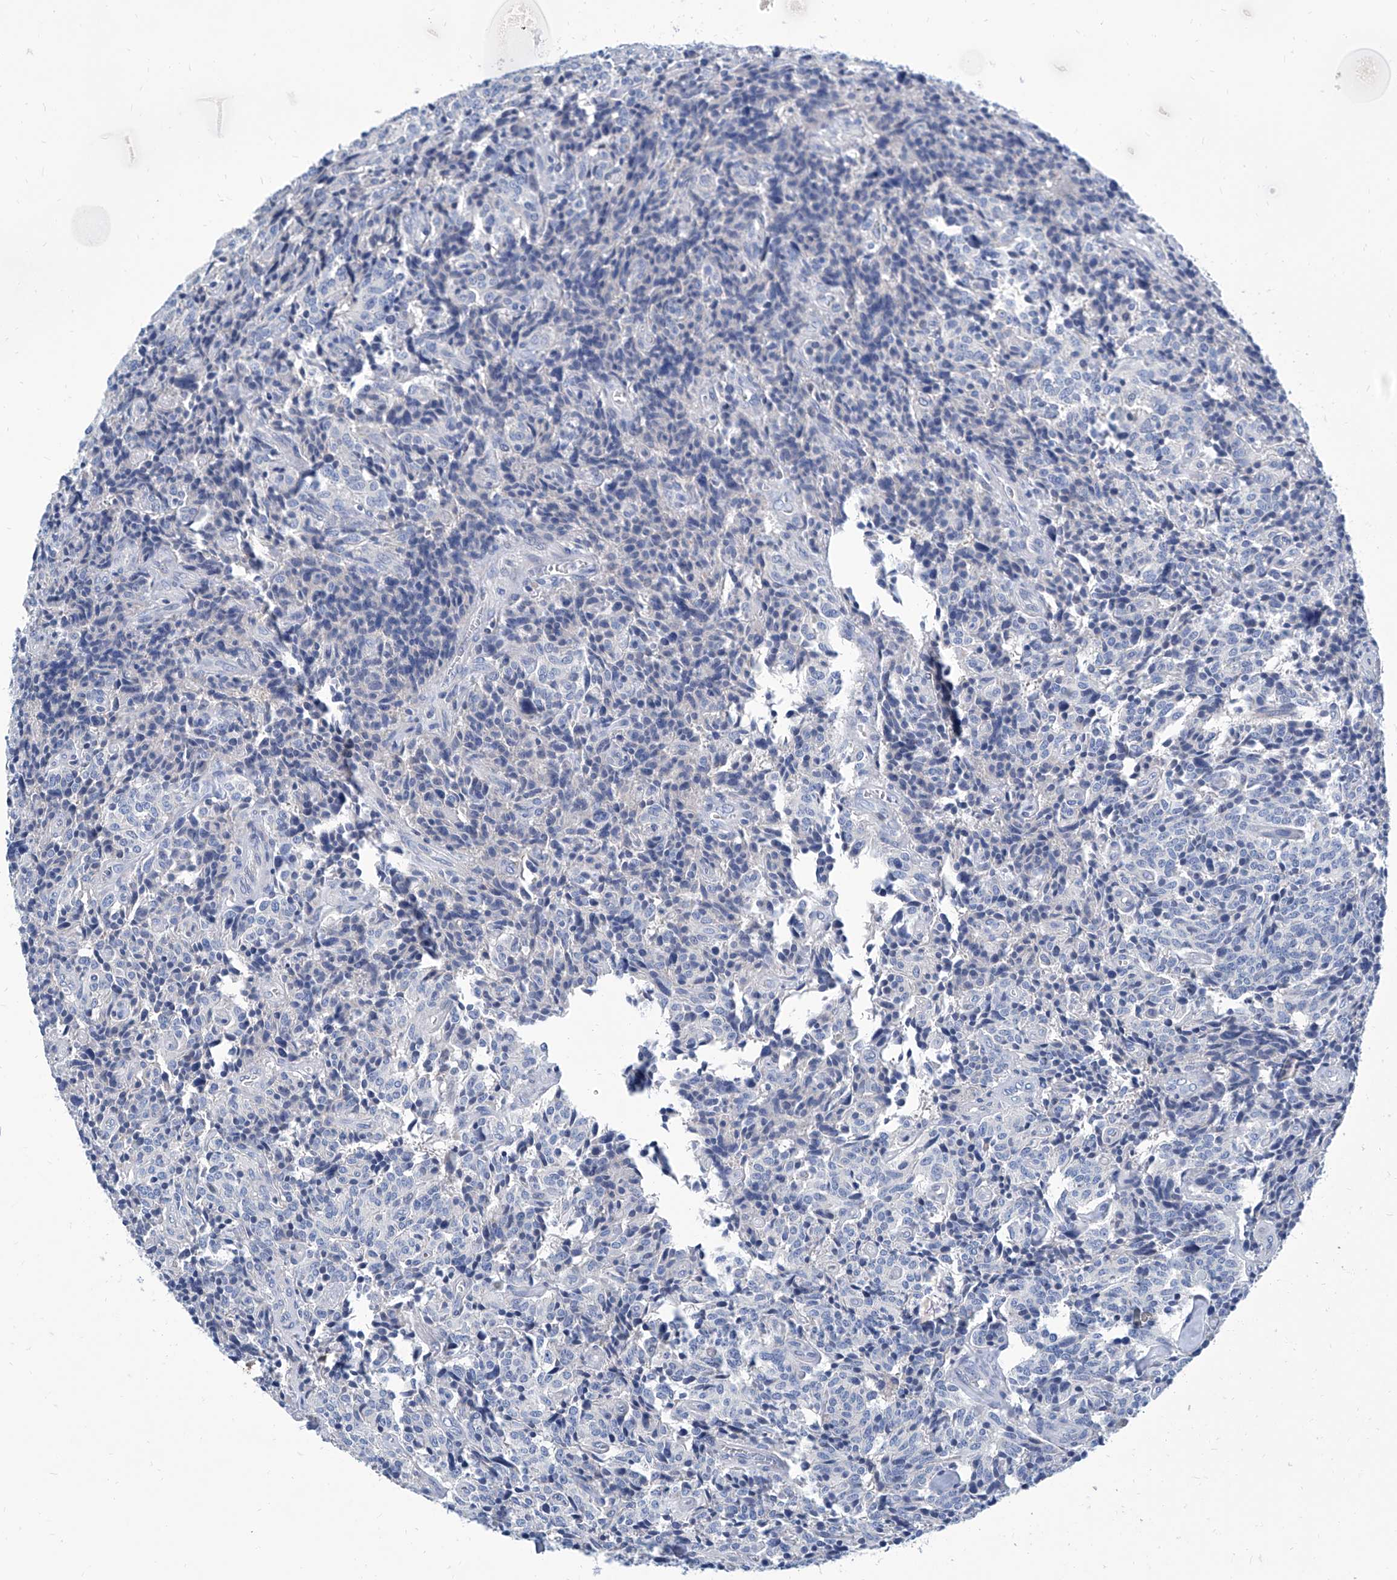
{"staining": {"intensity": "negative", "quantity": "none", "location": "none"}, "tissue": "carcinoid", "cell_type": "Tumor cells", "image_type": "cancer", "snomed": [{"axis": "morphology", "description": "Carcinoid, malignant, NOS"}, {"axis": "topography", "description": "Lung"}], "caption": "A histopathology image of carcinoid stained for a protein shows no brown staining in tumor cells.", "gene": "ZNF519", "patient": {"sex": "female", "age": 46}}